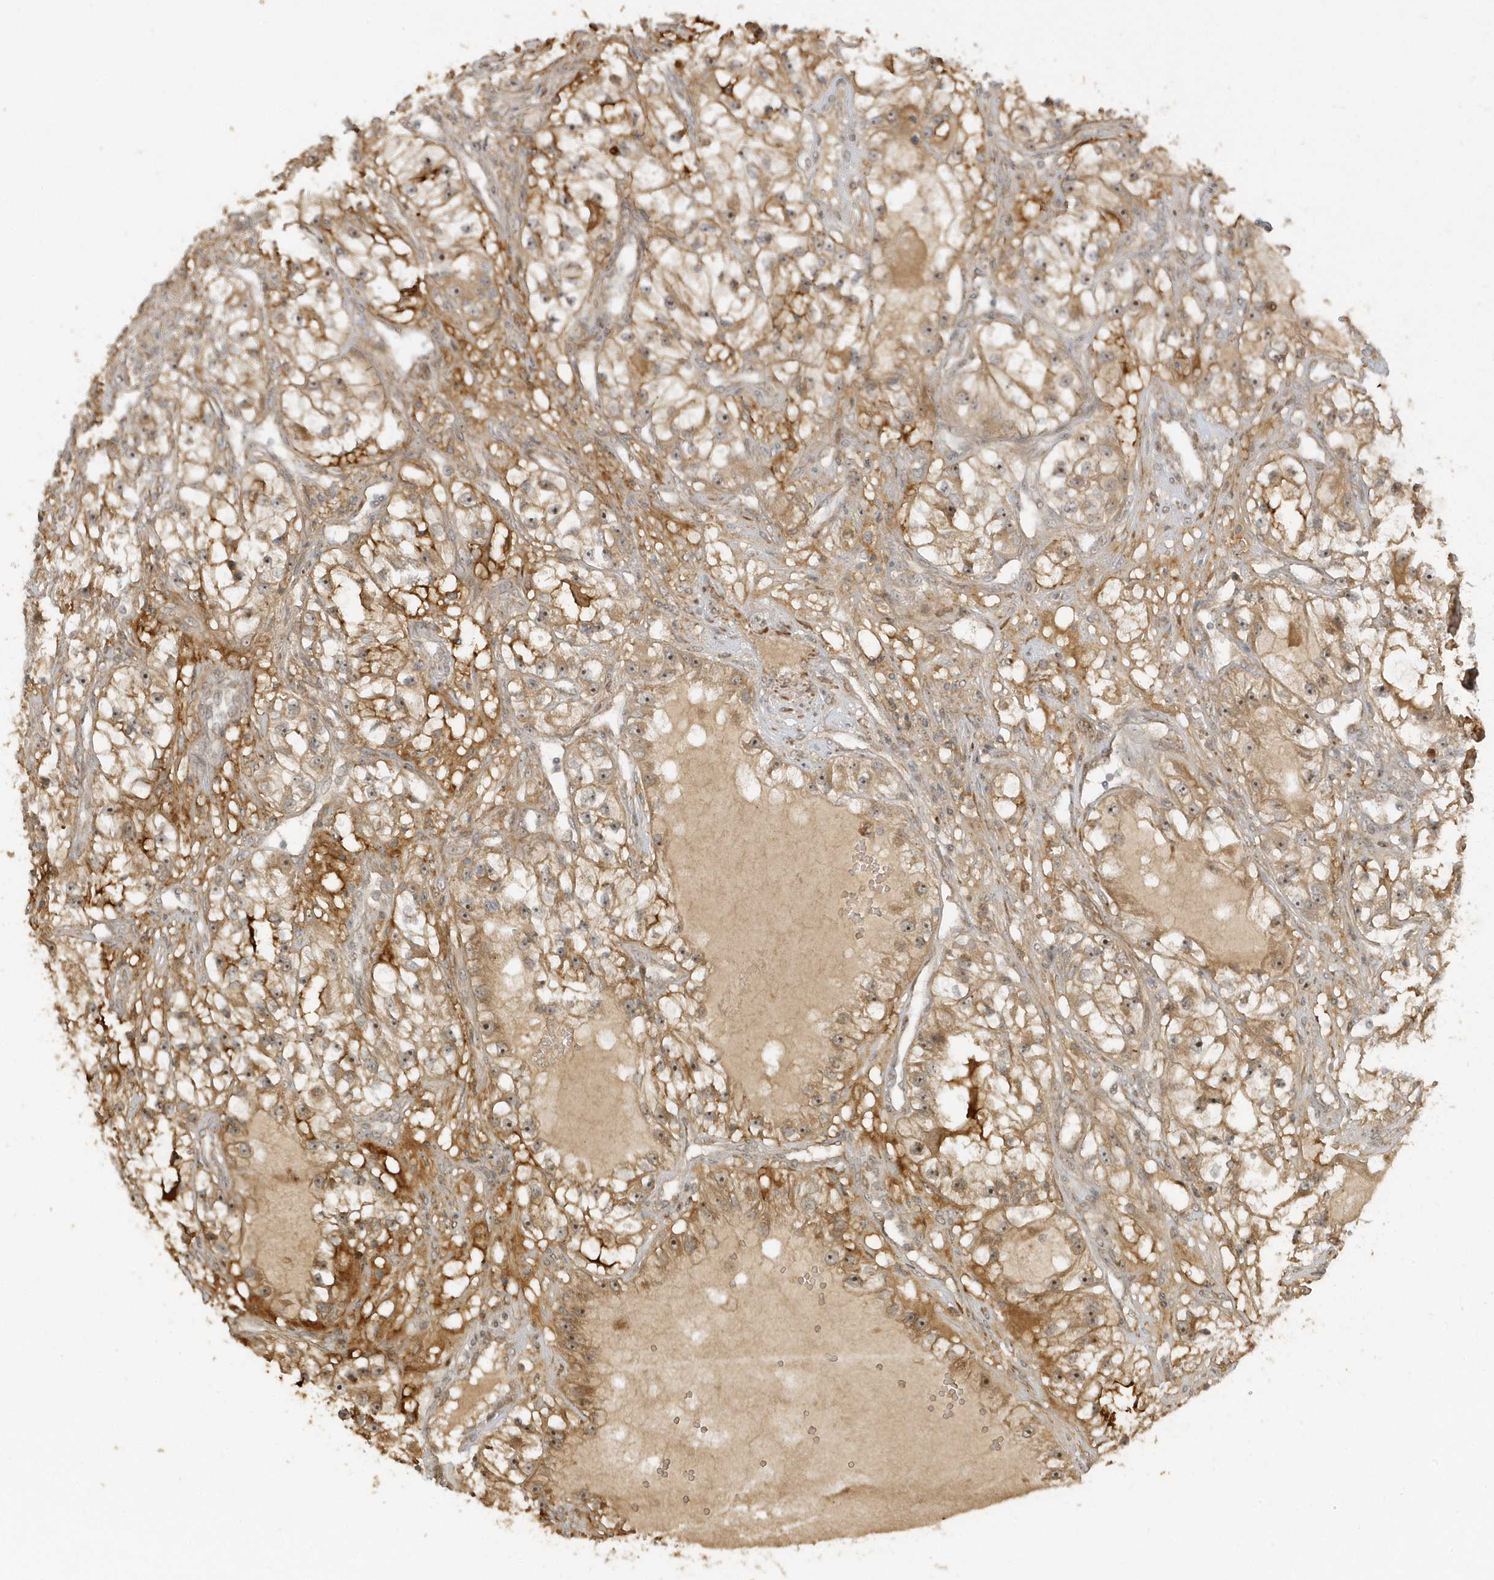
{"staining": {"intensity": "moderate", "quantity": ">75%", "location": "cytoplasmic/membranous"}, "tissue": "renal cancer", "cell_type": "Tumor cells", "image_type": "cancer", "snomed": [{"axis": "morphology", "description": "Adenocarcinoma, NOS"}, {"axis": "topography", "description": "Kidney"}], "caption": "DAB (3,3'-diaminobenzidine) immunohistochemical staining of human renal cancer (adenocarcinoma) reveals moderate cytoplasmic/membranous protein positivity in approximately >75% of tumor cells.", "gene": "ECM2", "patient": {"sex": "female", "age": 57}}